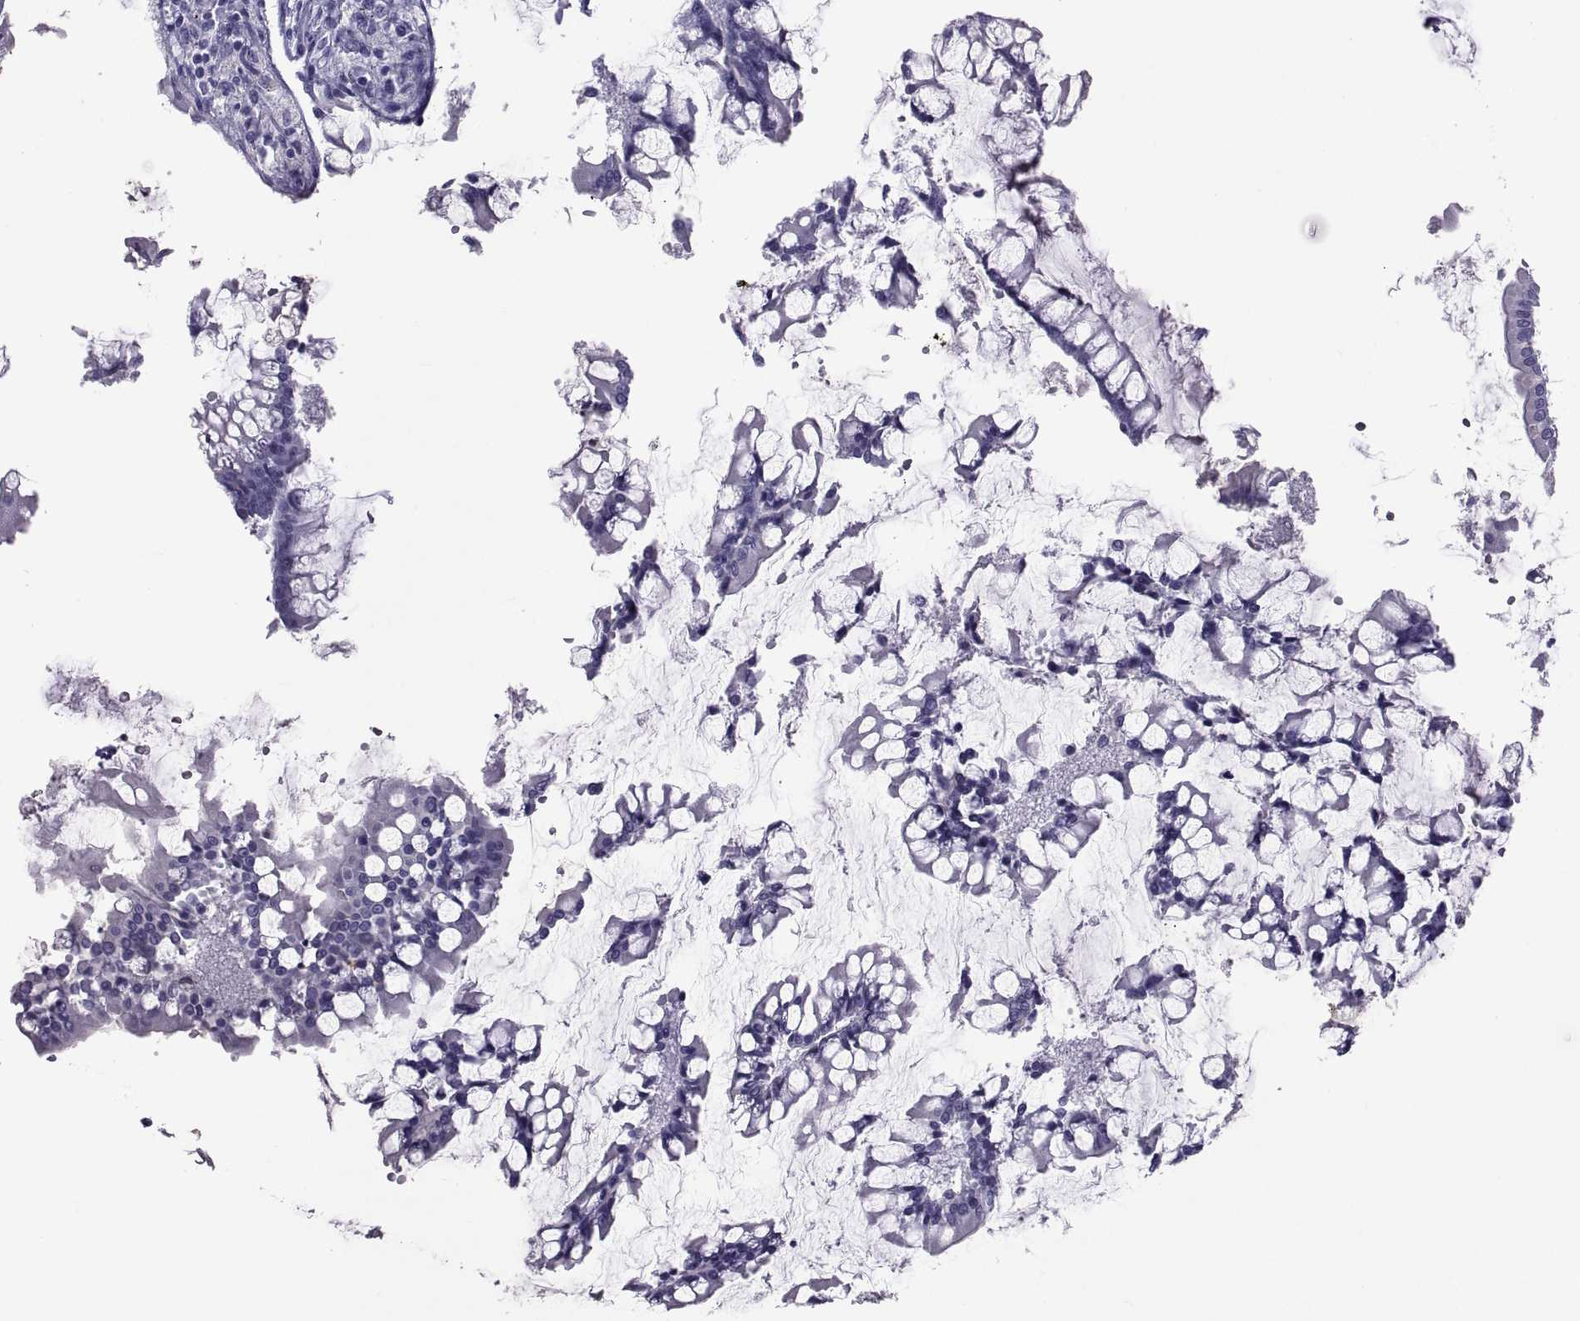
{"staining": {"intensity": "negative", "quantity": "none", "location": "none"}, "tissue": "carcinoid", "cell_type": "Tumor cells", "image_type": "cancer", "snomed": [{"axis": "morphology", "description": "Carcinoid, malignant, NOS"}, {"axis": "topography", "description": "Small intestine"}], "caption": "There is no significant staining in tumor cells of malignant carcinoid.", "gene": "NPTX2", "patient": {"sex": "female", "age": 65}}